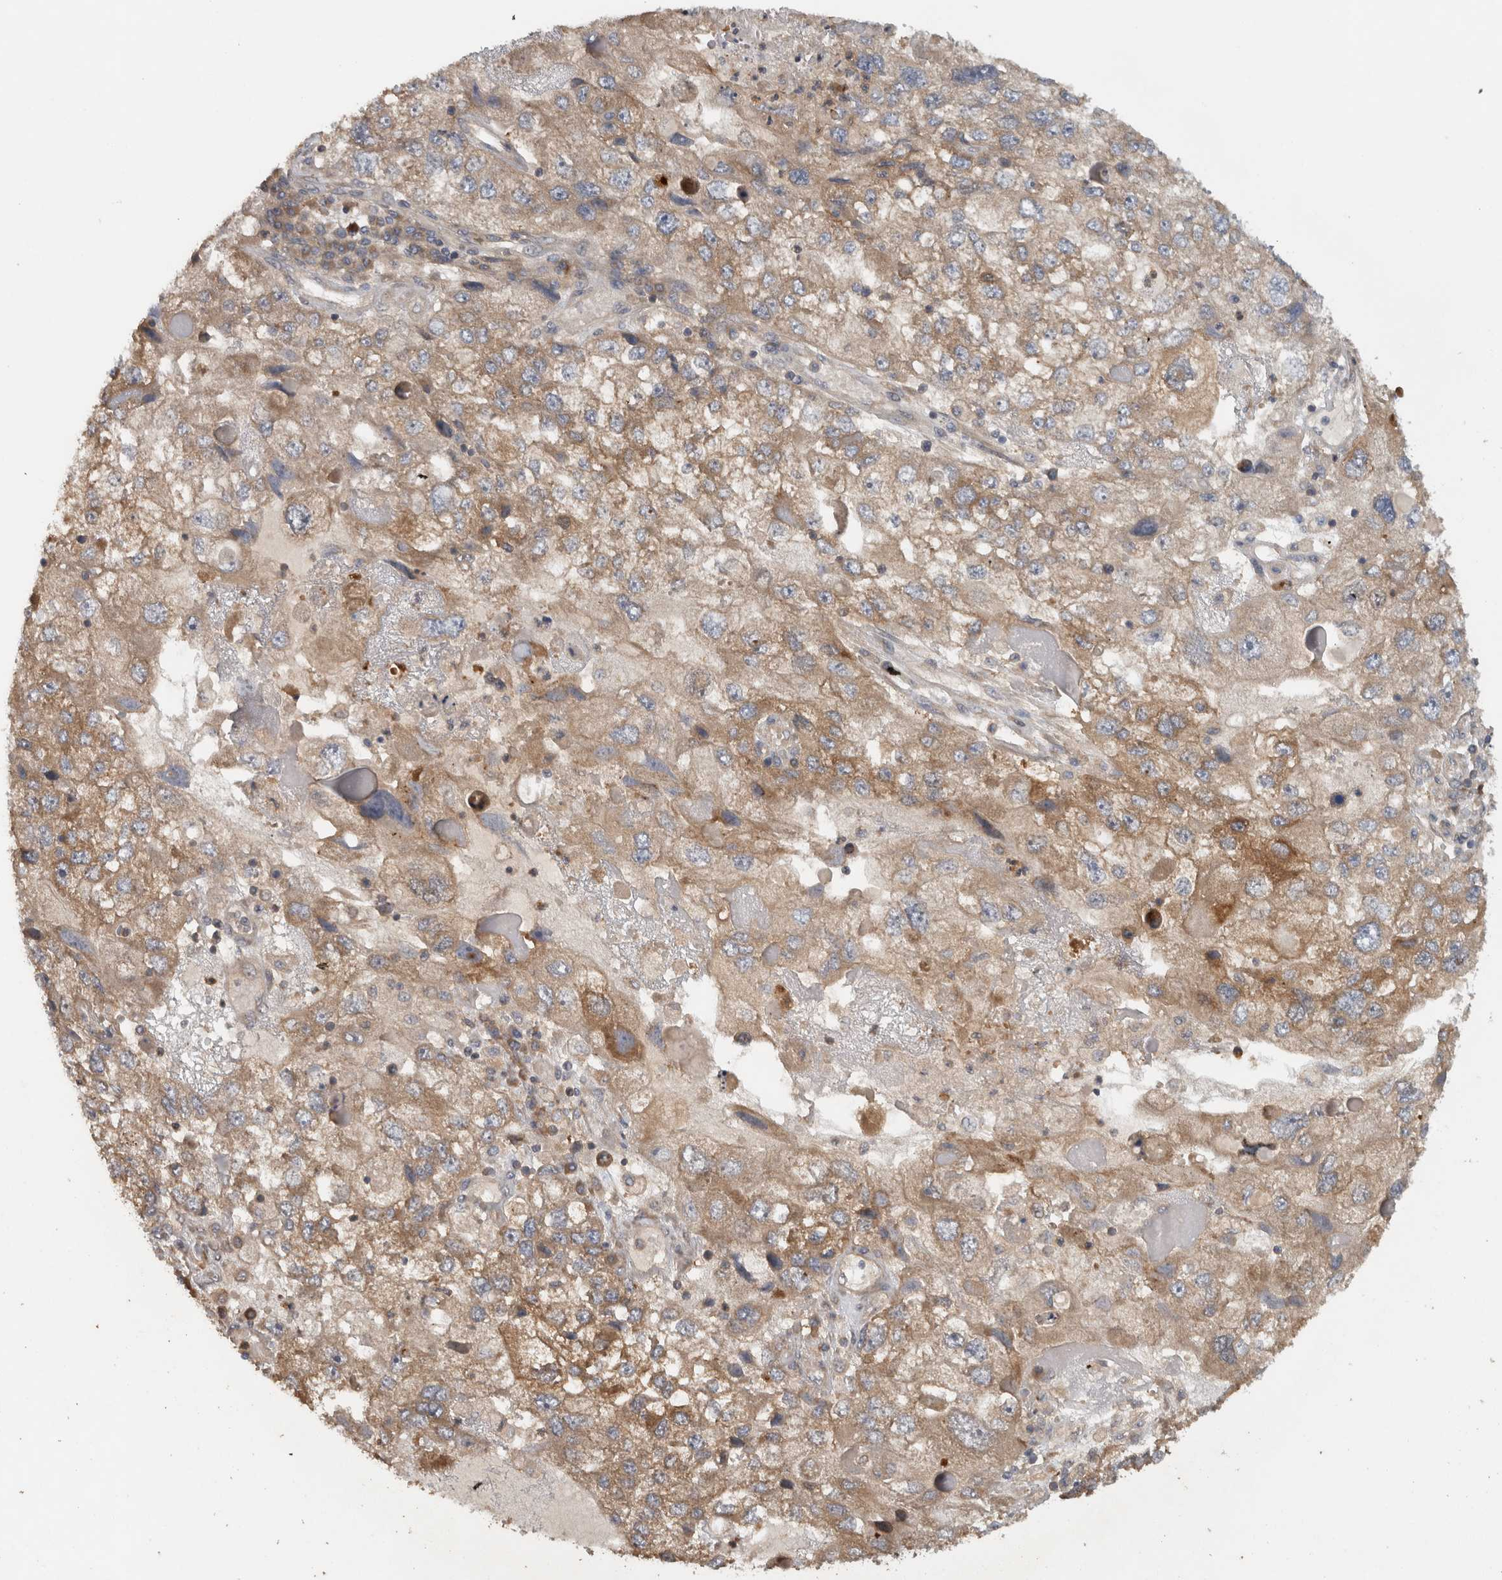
{"staining": {"intensity": "moderate", "quantity": ">75%", "location": "cytoplasmic/membranous"}, "tissue": "endometrial cancer", "cell_type": "Tumor cells", "image_type": "cancer", "snomed": [{"axis": "morphology", "description": "Adenocarcinoma, NOS"}, {"axis": "topography", "description": "Endometrium"}], "caption": "Moderate cytoplasmic/membranous staining is appreciated in about >75% of tumor cells in endometrial cancer (adenocarcinoma).", "gene": "VEPH1", "patient": {"sex": "female", "age": 49}}